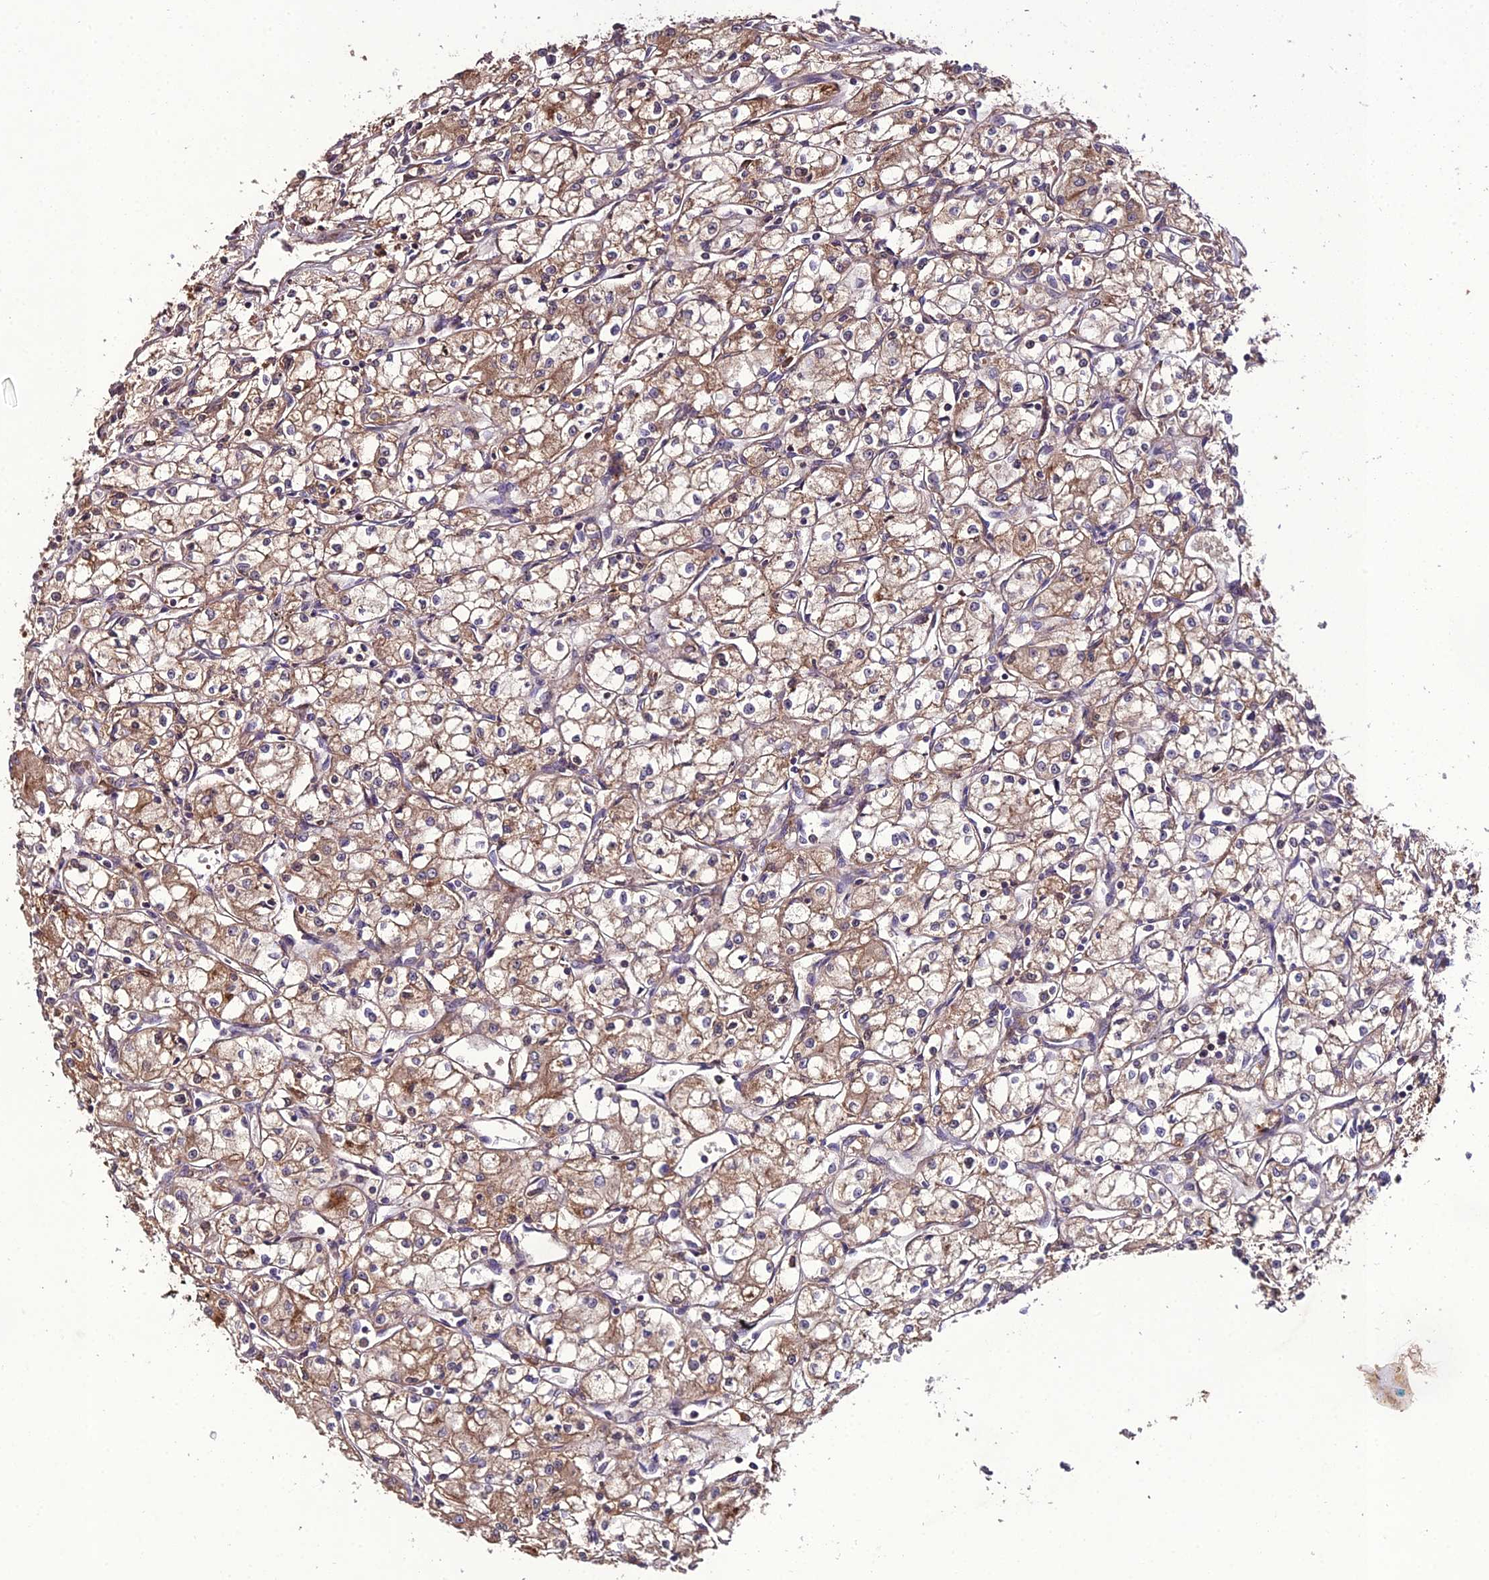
{"staining": {"intensity": "weak", "quantity": ">75%", "location": "cytoplasmic/membranous"}, "tissue": "renal cancer", "cell_type": "Tumor cells", "image_type": "cancer", "snomed": [{"axis": "morphology", "description": "Adenocarcinoma, NOS"}, {"axis": "topography", "description": "Kidney"}], "caption": "Immunohistochemical staining of human renal adenocarcinoma shows low levels of weak cytoplasmic/membranous protein staining in about >75% of tumor cells.", "gene": "KCTD16", "patient": {"sex": "male", "age": 59}}